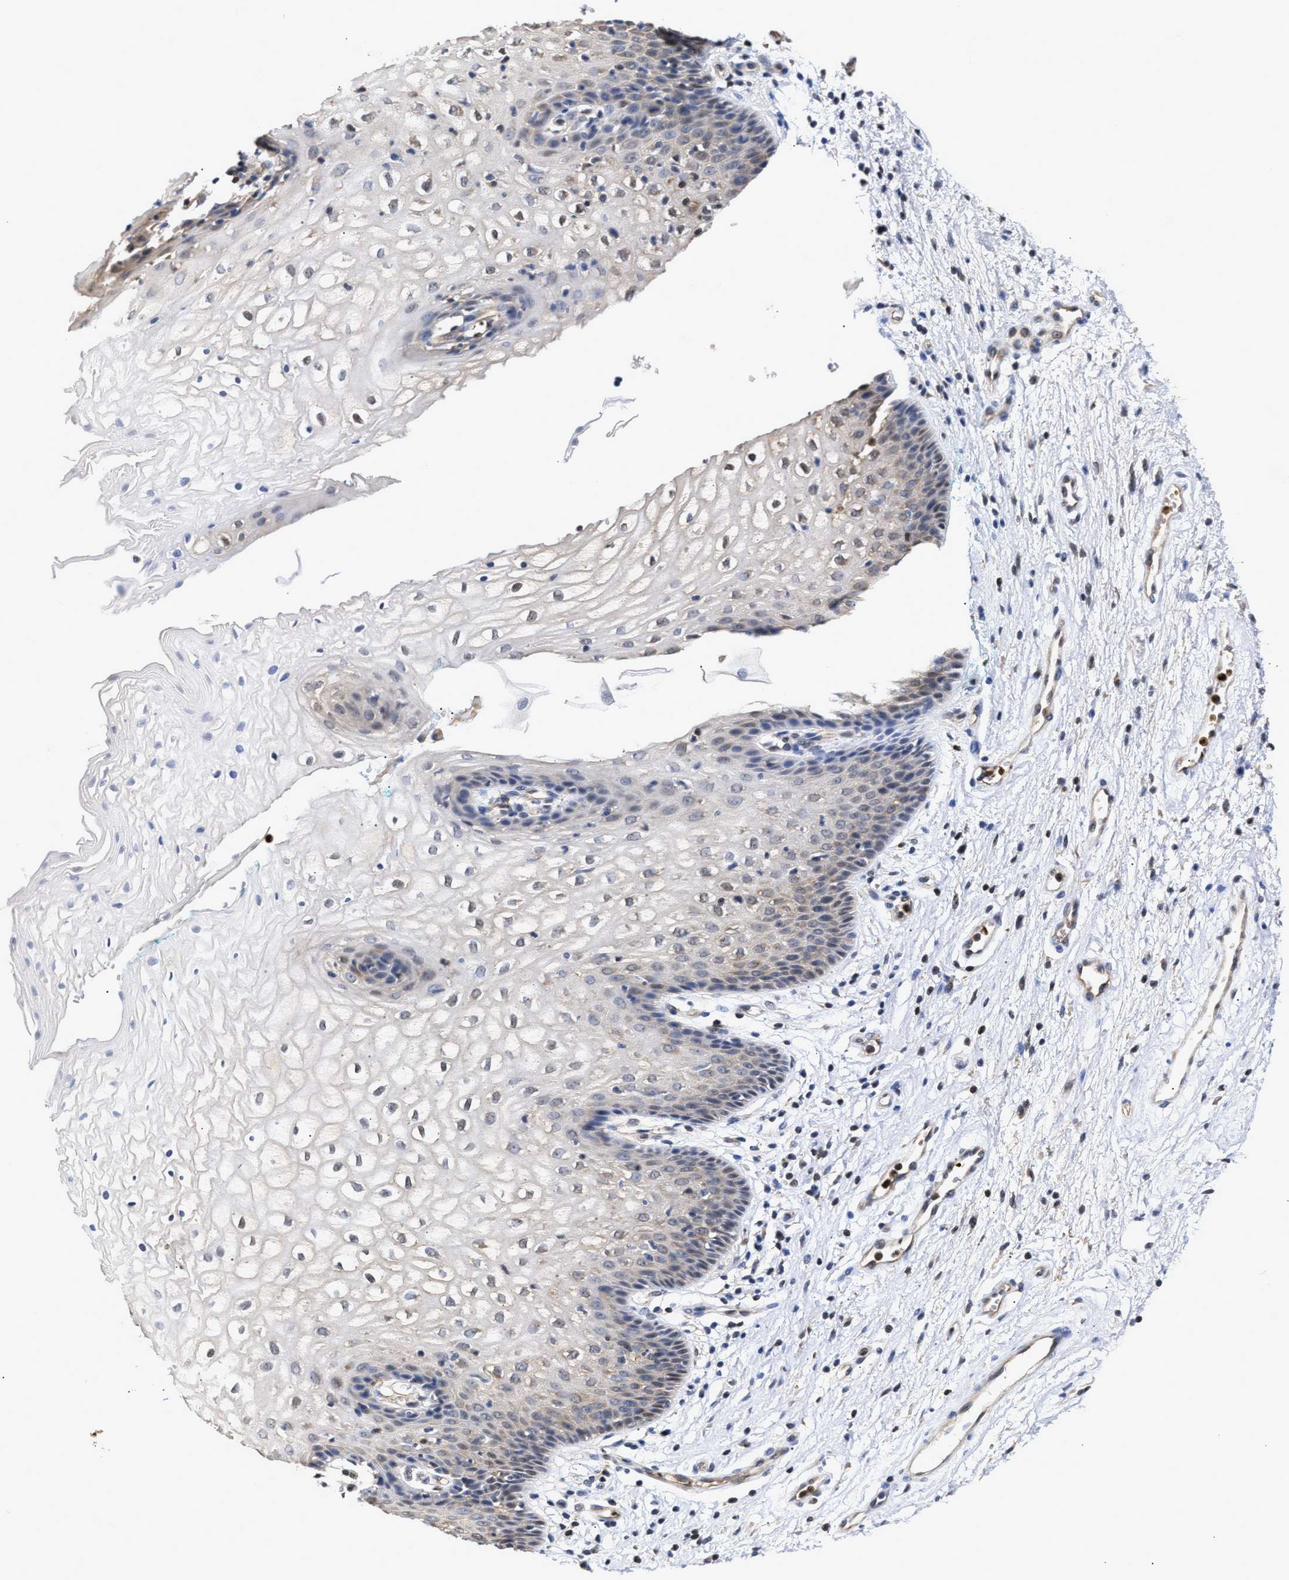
{"staining": {"intensity": "weak", "quantity": "<25%", "location": "cytoplasmic/membranous"}, "tissue": "vagina", "cell_type": "Squamous epithelial cells", "image_type": "normal", "snomed": [{"axis": "morphology", "description": "Normal tissue, NOS"}, {"axis": "topography", "description": "Vagina"}], "caption": "Vagina was stained to show a protein in brown. There is no significant staining in squamous epithelial cells. The staining was performed using DAB to visualize the protein expression in brown, while the nuclei were stained in blue with hematoxylin (Magnification: 20x).", "gene": "KLHDC1", "patient": {"sex": "female", "age": 34}}